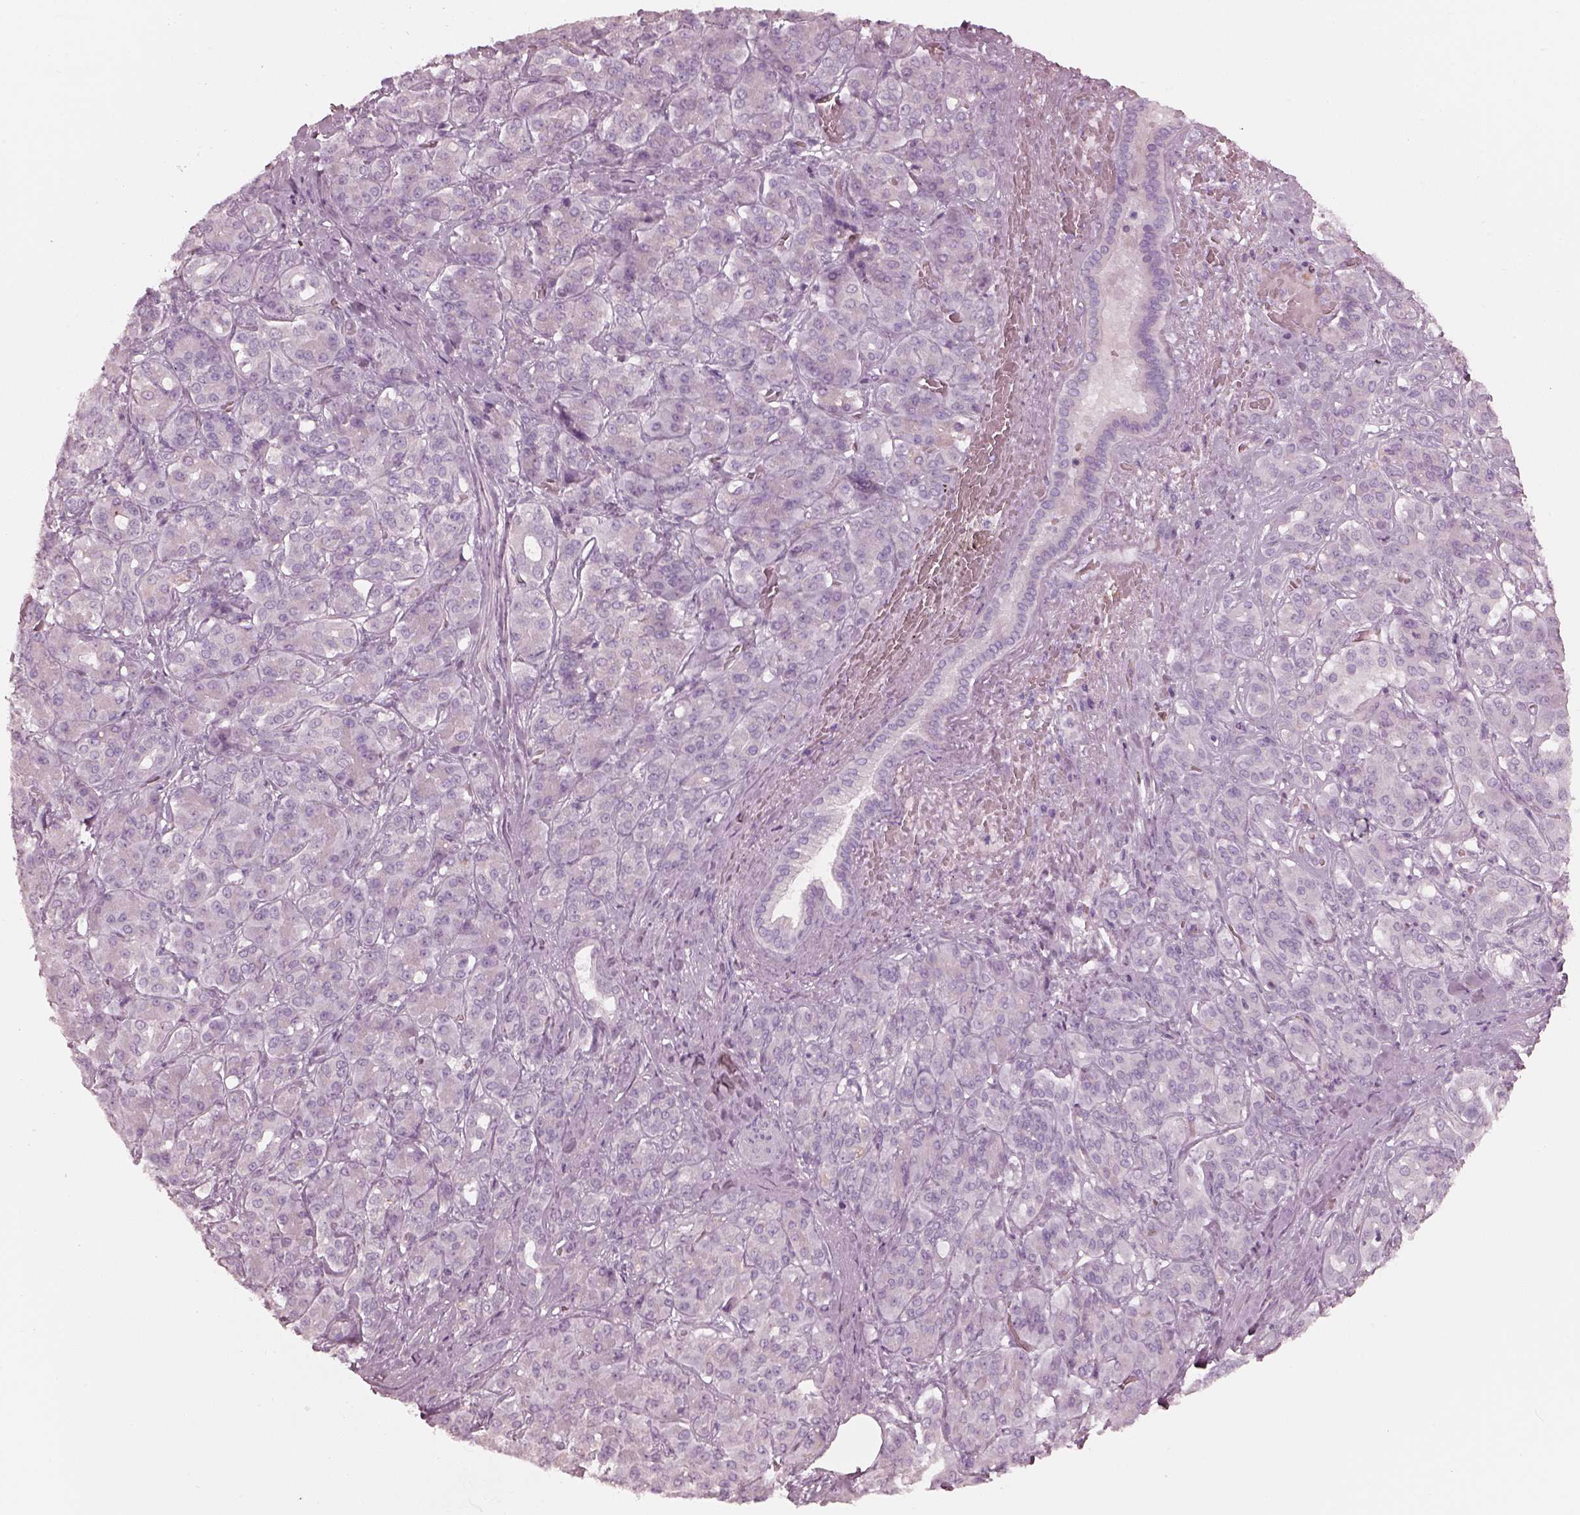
{"staining": {"intensity": "negative", "quantity": "none", "location": "none"}, "tissue": "pancreatic cancer", "cell_type": "Tumor cells", "image_type": "cancer", "snomed": [{"axis": "morphology", "description": "Normal tissue, NOS"}, {"axis": "morphology", "description": "Inflammation, NOS"}, {"axis": "morphology", "description": "Adenocarcinoma, NOS"}, {"axis": "topography", "description": "Pancreas"}], "caption": "The photomicrograph reveals no staining of tumor cells in adenocarcinoma (pancreatic).", "gene": "RSPH9", "patient": {"sex": "male", "age": 57}}